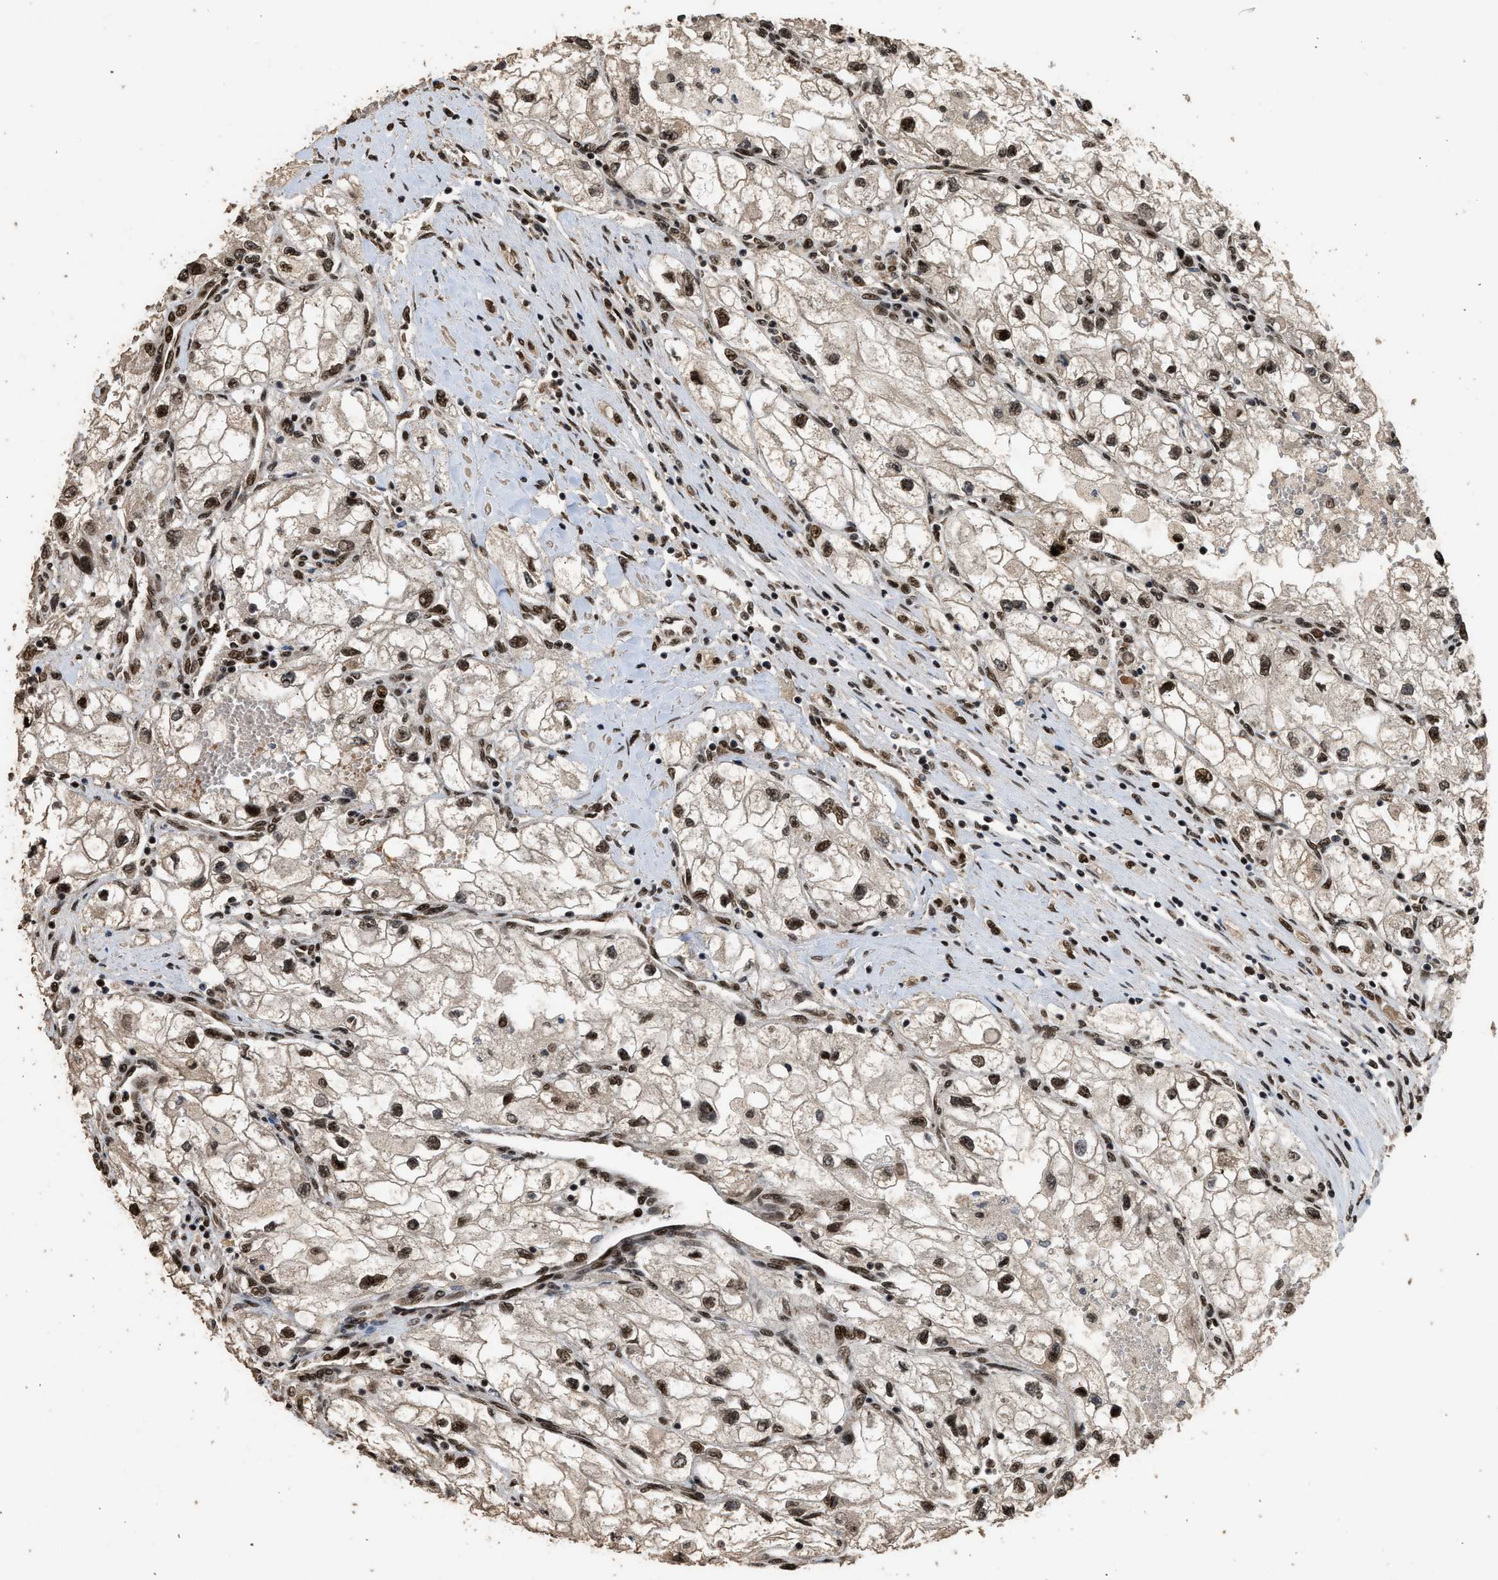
{"staining": {"intensity": "moderate", "quantity": ">75%", "location": "nuclear"}, "tissue": "renal cancer", "cell_type": "Tumor cells", "image_type": "cancer", "snomed": [{"axis": "morphology", "description": "Adenocarcinoma, NOS"}, {"axis": "topography", "description": "Kidney"}], "caption": "Immunohistochemistry (IHC) image of neoplastic tissue: renal adenocarcinoma stained using immunohistochemistry displays medium levels of moderate protein expression localized specifically in the nuclear of tumor cells, appearing as a nuclear brown color.", "gene": "PPP4R3B", "patient": {"sex": "female", "age": 70}}